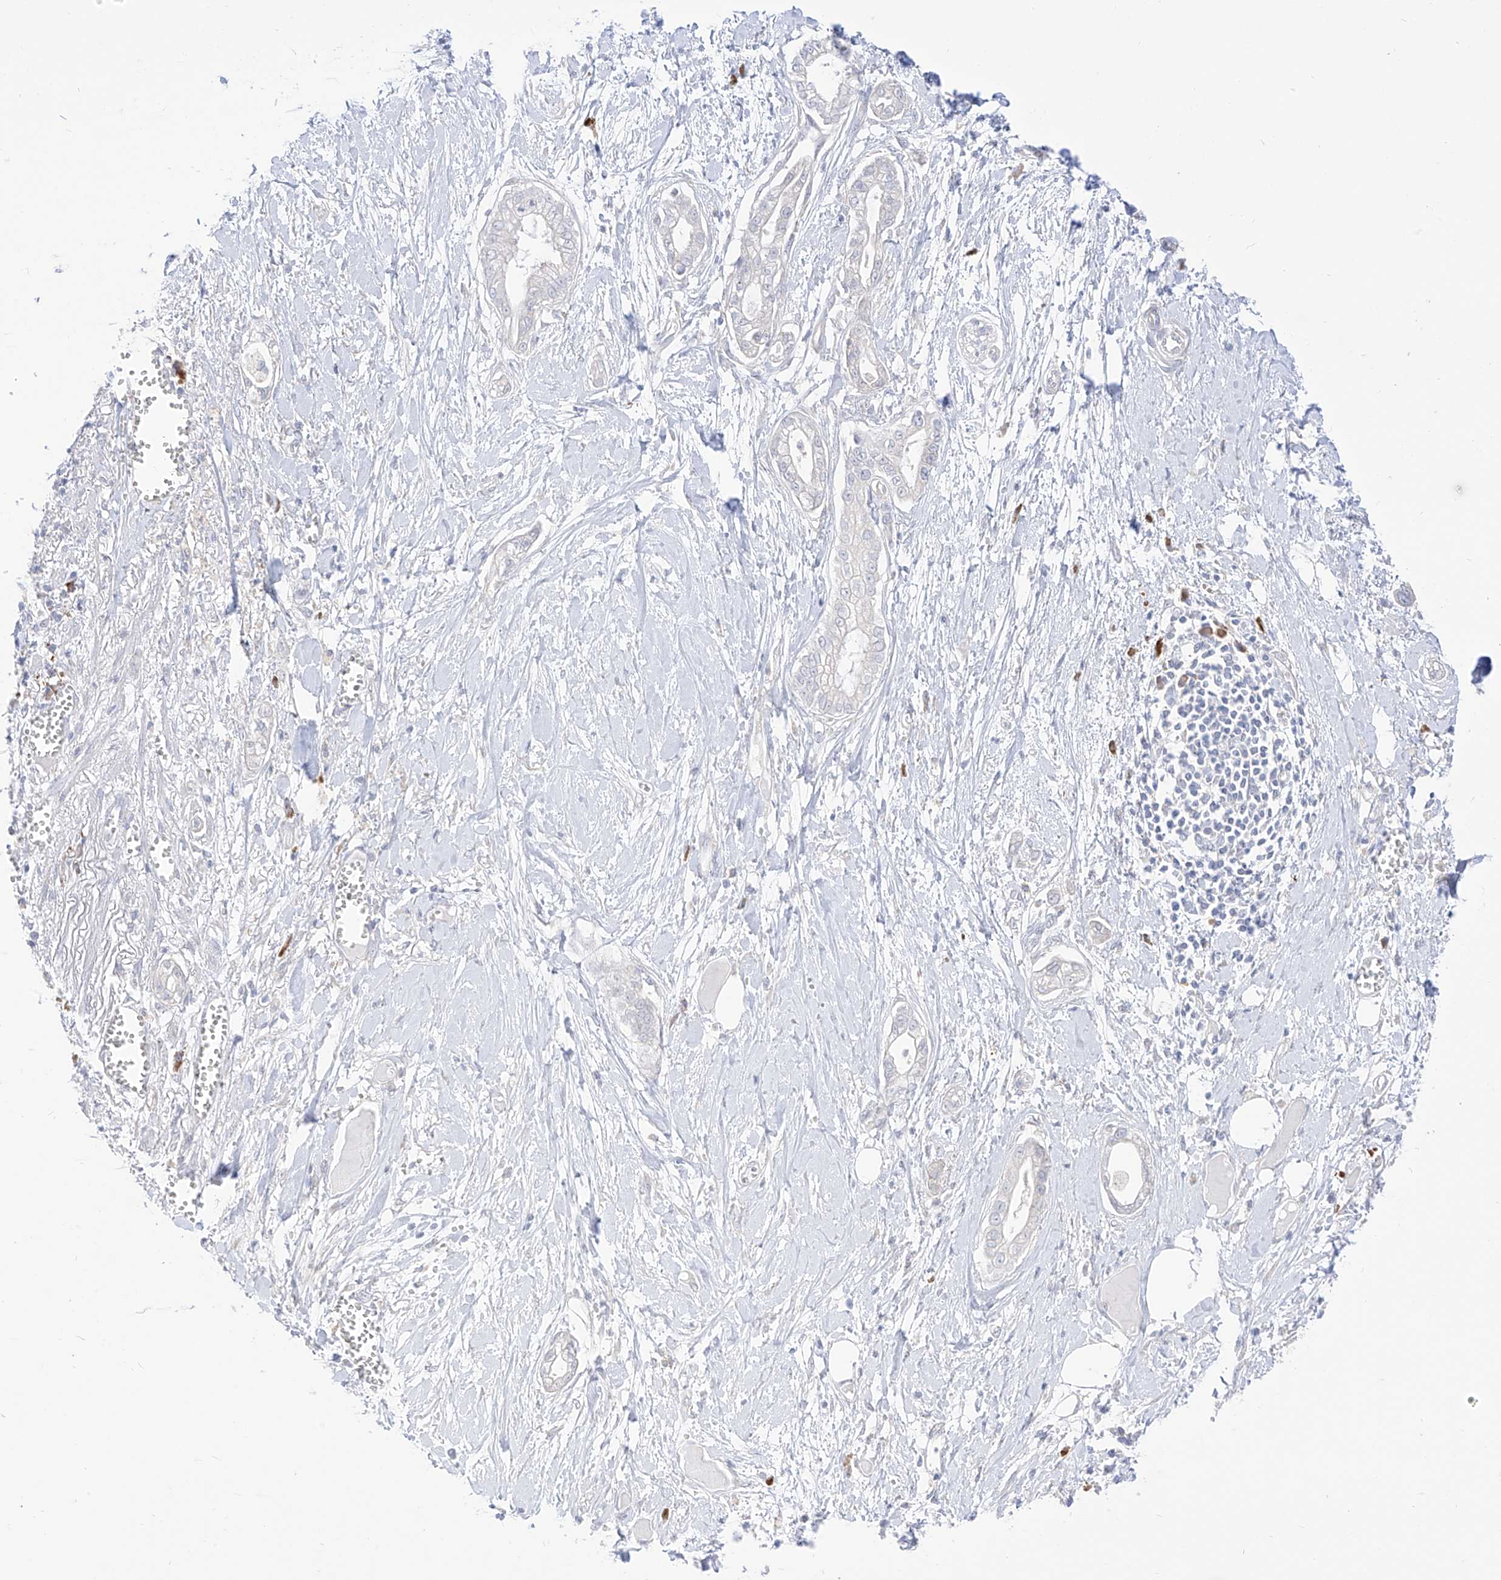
{"staining": {"intensity": "negative", "quantity": "none", "location": "none"}, "tissue": "pancreatic cancer", "cell_type": "Tumor cells", "image_type": "cancer", "snomed": [{"axis": "morphology", "description": "Adenocarcinoma, NOS"}, {"axis": "topography", "description": "Pancreas"}], "caption": "Immunohistochemistry (IHC) photomicrograph of human pancreatic adenocarcinoma stained for a protein (brown), which exhibits no staining in tumor cells.", "gene": "SYTL3", "patient": {"sex": "male", "age": 68}}